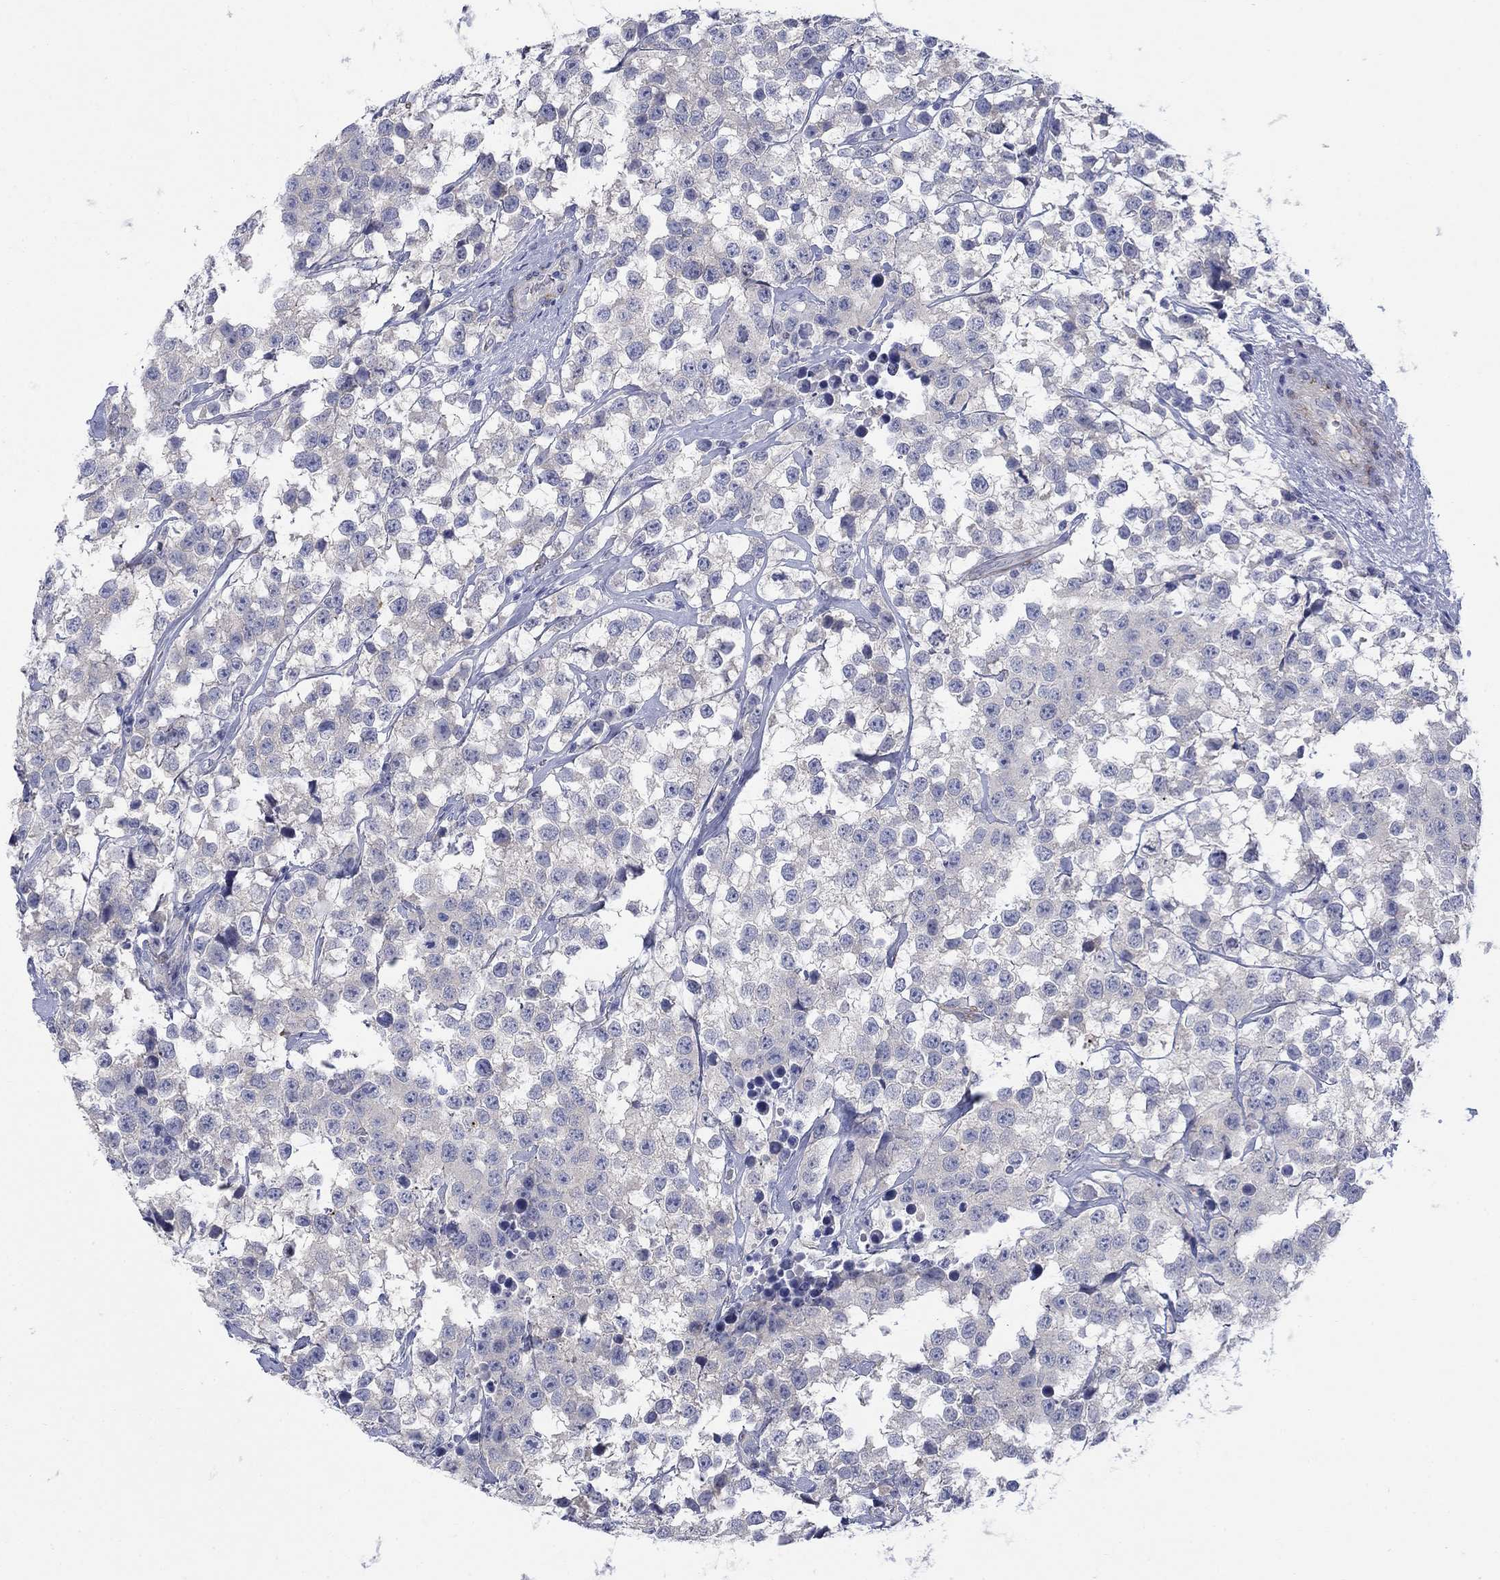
{"staining": {"intensity": "negative", "quantity": "none", "location": "none"}, "tissue": "testis cancer", "cell_type": "Tumor cells", "image_type": "cancer", "snomed": [{"axis": "morphology", "description": "Seminoma, NOS"}, {"axis": "topography", "description": "Testis"}], "caption": "This is an immunohistochemistry (IHC) micrograph of testis cancer. There is no positivity in tumor cells.", "gene": "PTPRZ1", "patient": {"sex": "male", "age": 59}}